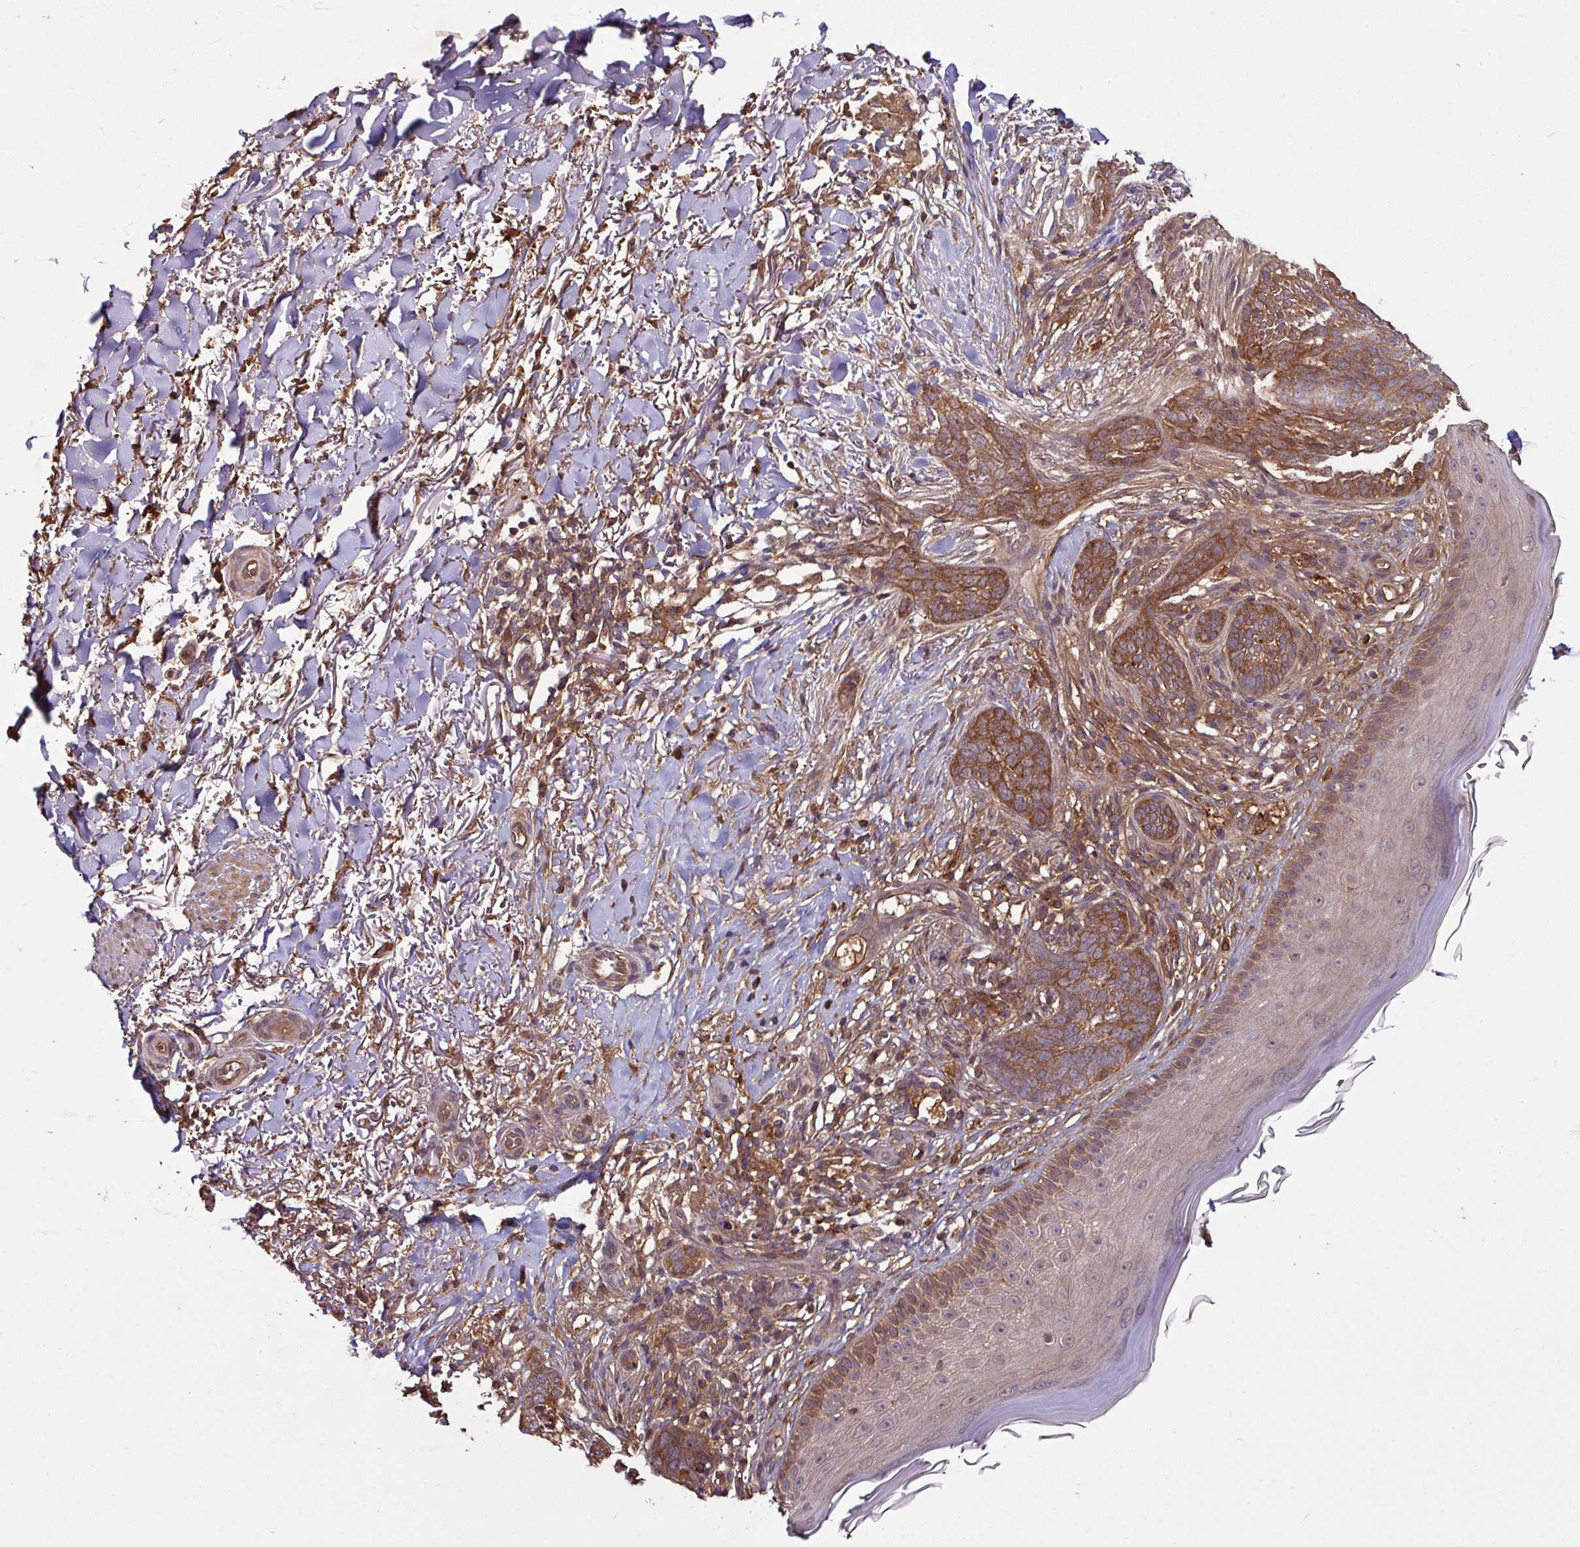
{"staining": {"intensity": "strong", "quantity": ">75%", "location": "cytoplasmic/membranous"}, "tissue": "skin cancer", "cell_type": "Tumor cells", "image_type": "cancer", "snomed": [{"axis": "morphology", "description": "Normal tissue, NOS"}, {"axis": "morphology", "description": "Basal cell carcinoma"}, {"axis": "topography", "description": "Skin"}], "caption": "DAB immunohistochemical staining of human basal cell carcinoma (skin) displays strong cytoplasmic/membranous protein expression in about >75% of tumor cells.", "gene": "GNPDA1", "patient": {"sex": "female", "age": 67}}